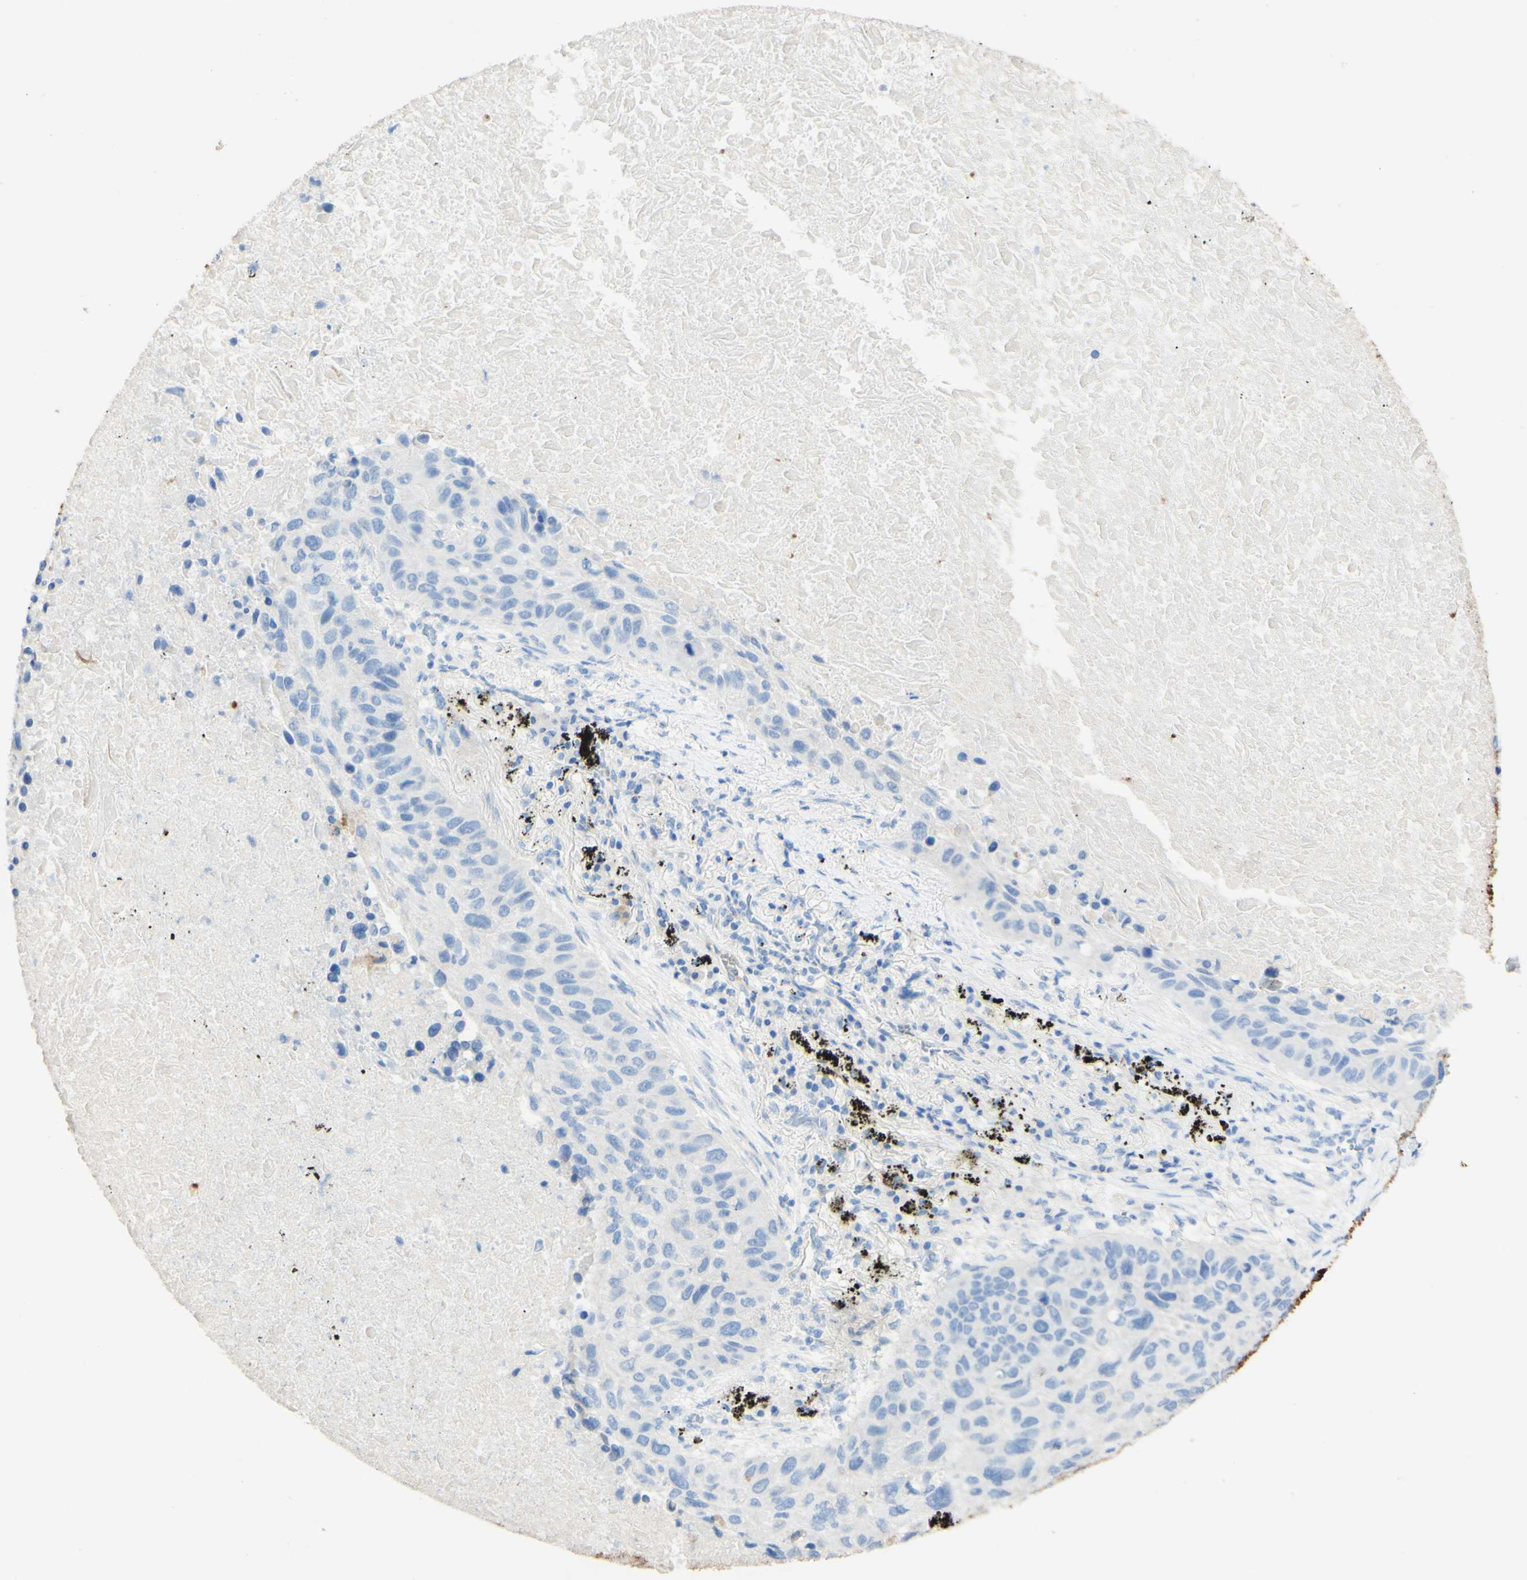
{"staining": {"intensity": "negative", "quantity": "none", "location": "none"}, "tissue": "lung cancer", "cell_type": "Tumor cells", "image_type": "cancer", "snomed": [{"axis": "morphology", "description": "Squamous cell carcinoma, NOS"}, {"axis": "topography", "description": "Lung"}], "caption": "Immunohistochemistry of human lung cancer (squamous cell carcinoma) reveals no positivity in tumor cells.", "gene": "PIGR", "patient": {"sex": "male", "age": 57}}